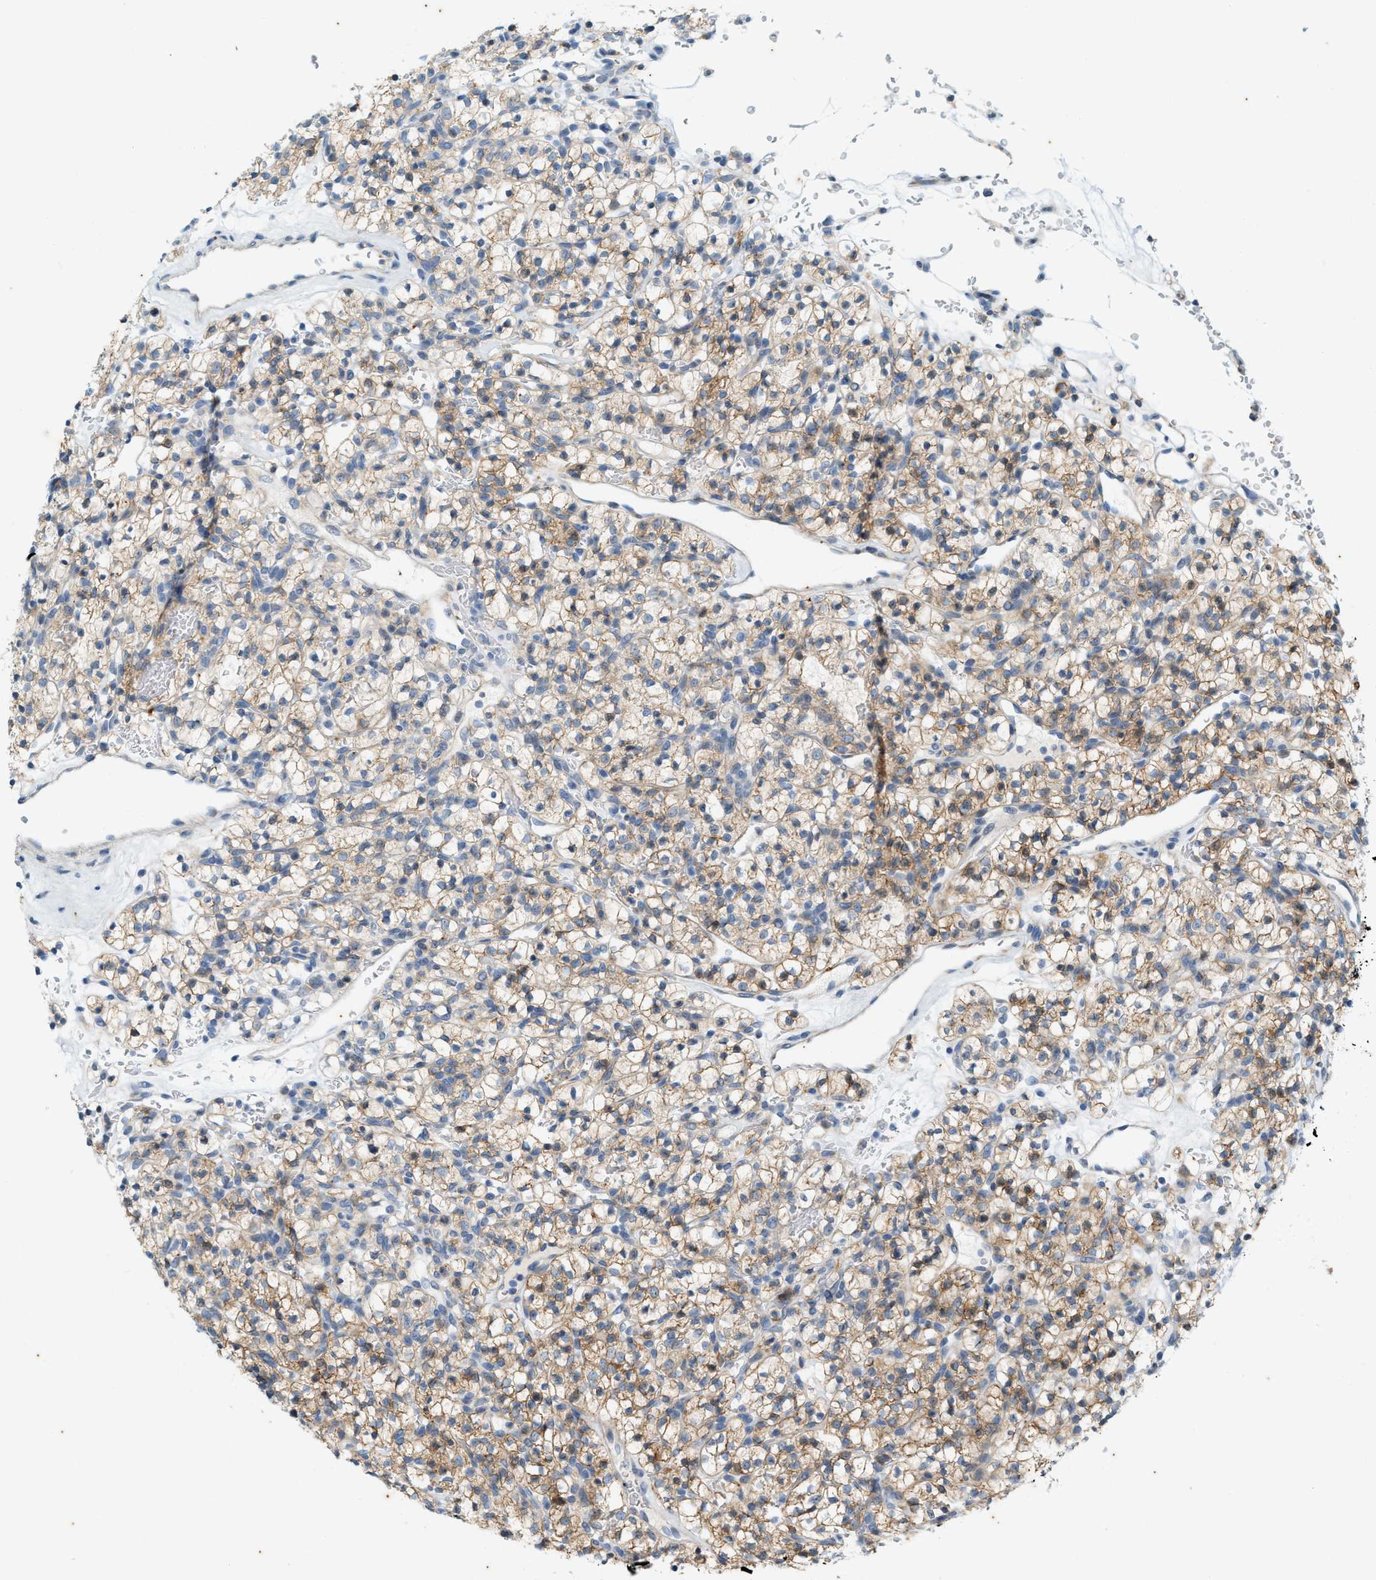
{"staining": {"intensity": "moderate", "quantity": ">75%", "location": "cytoplasmic/membranous"}, "tissue": "renal cancer", "cell_type": "Tumor cells", "image_type": "cancer", "snomed": [{"axis": "morphology", "description": "Adenocarcinoma, NOS"}, {"axis": "topography", "description": "Kidney"}], "caption": "Renal cancer stained with a brown dye shows moderate cytoplasmic/membranous positive staining in about >75% of tumor cells.", "gene": "CHPF2", "patient": {"sex": "female", "age": 57}}